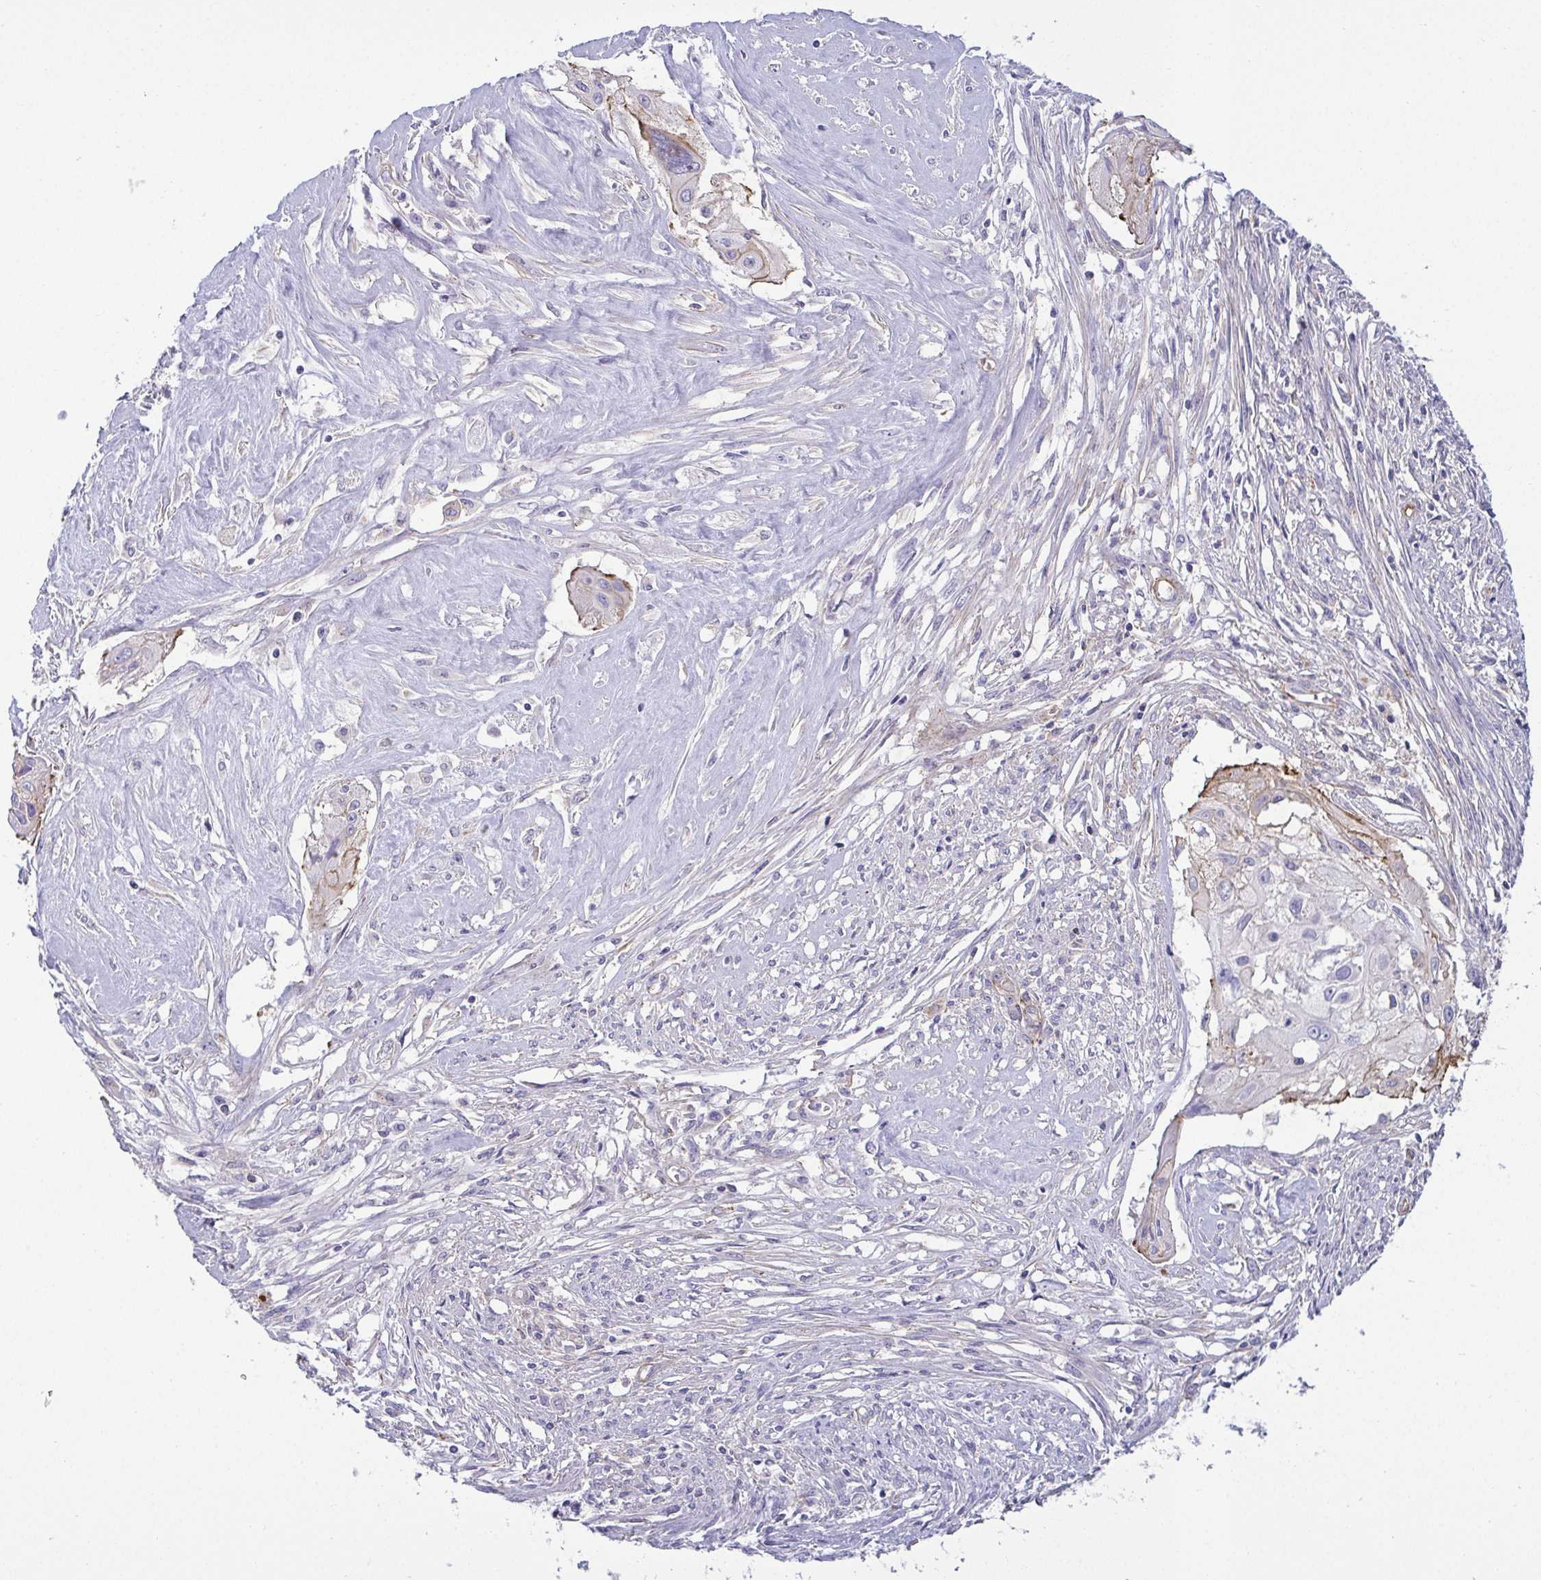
{"staining": {"intensity": "weak", "quantity": "<25%", "location": "cytoplasmic/membranous"}, "tissue": "cervical cancer", "cell_type": "Tumor cells", "image_type": "cancer", "snomed": [{"axis": "morphology", "description": "Squamous cell carcinoma, NOS"}, {"axis": "topography", "description": "Cervix"}], "caption": "Tumor cells are negative for brown protein staining in cervical squamous cell carcinoma.", "gene": "LIMA1", "patient": {"sex": "female", "age": 49}}